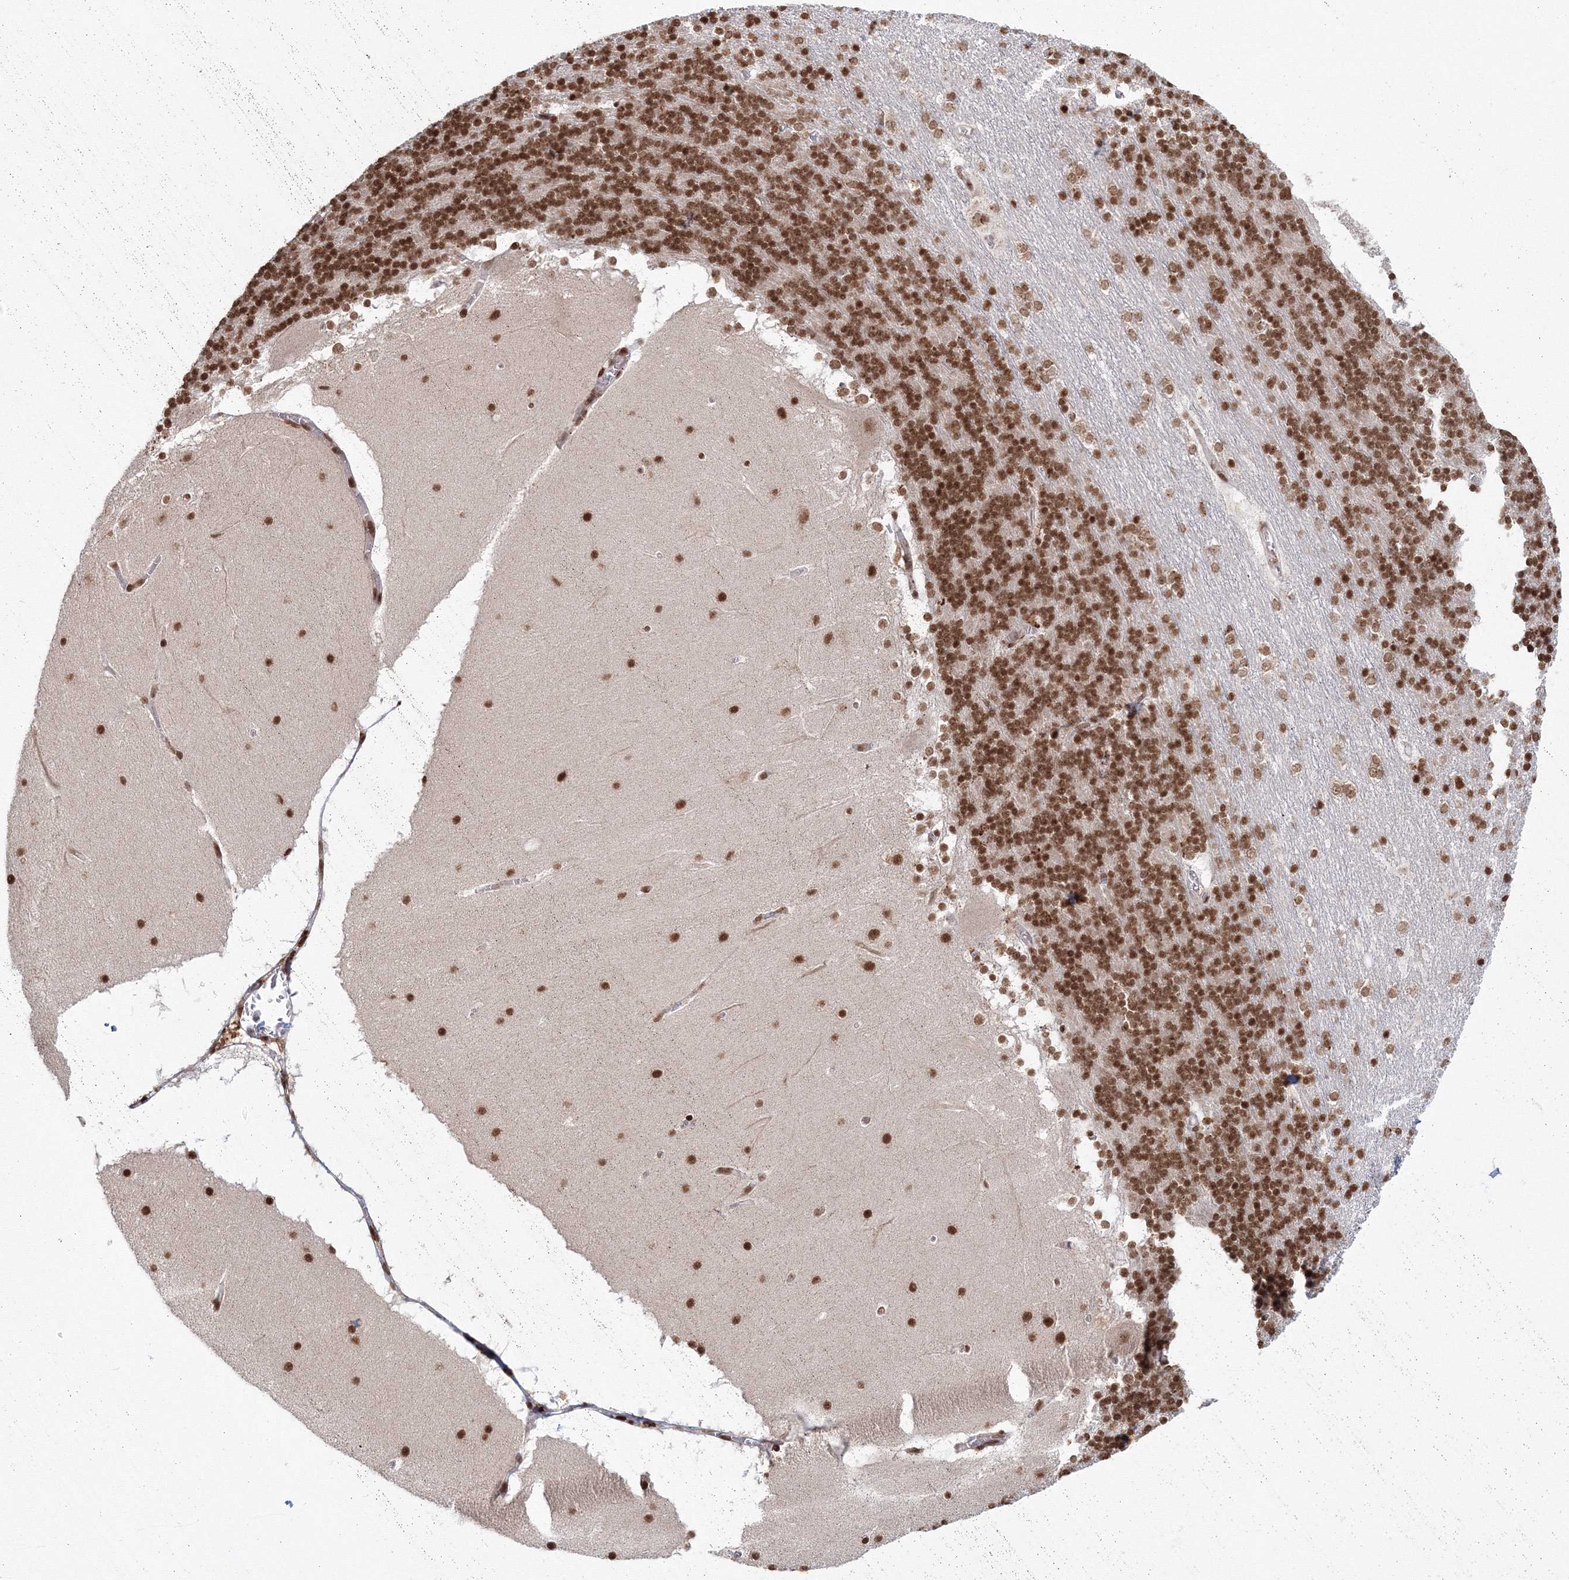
{"staining": {"intensity": "strong", "quantity": ">75%", "location": "nuclear"}, "tissue": "cerebellum", "cell_type": "Cells in granular layer", "image_type": "normal", "snomed": [{"axis": "morphology", "description": "Normal tissue, NOS"}, {"axis": "topography", "description": "Cerebellum"}], "caption": "Immunohistochemistry (IHC) image of unremarkable human cerebellum stained for a protein (brown), which demonstrates high levels of strong nuclear expression in about >75% of cells in granular layer.", "gene": "KIF20A", "patient": {"sex": "female", "age": 19}}